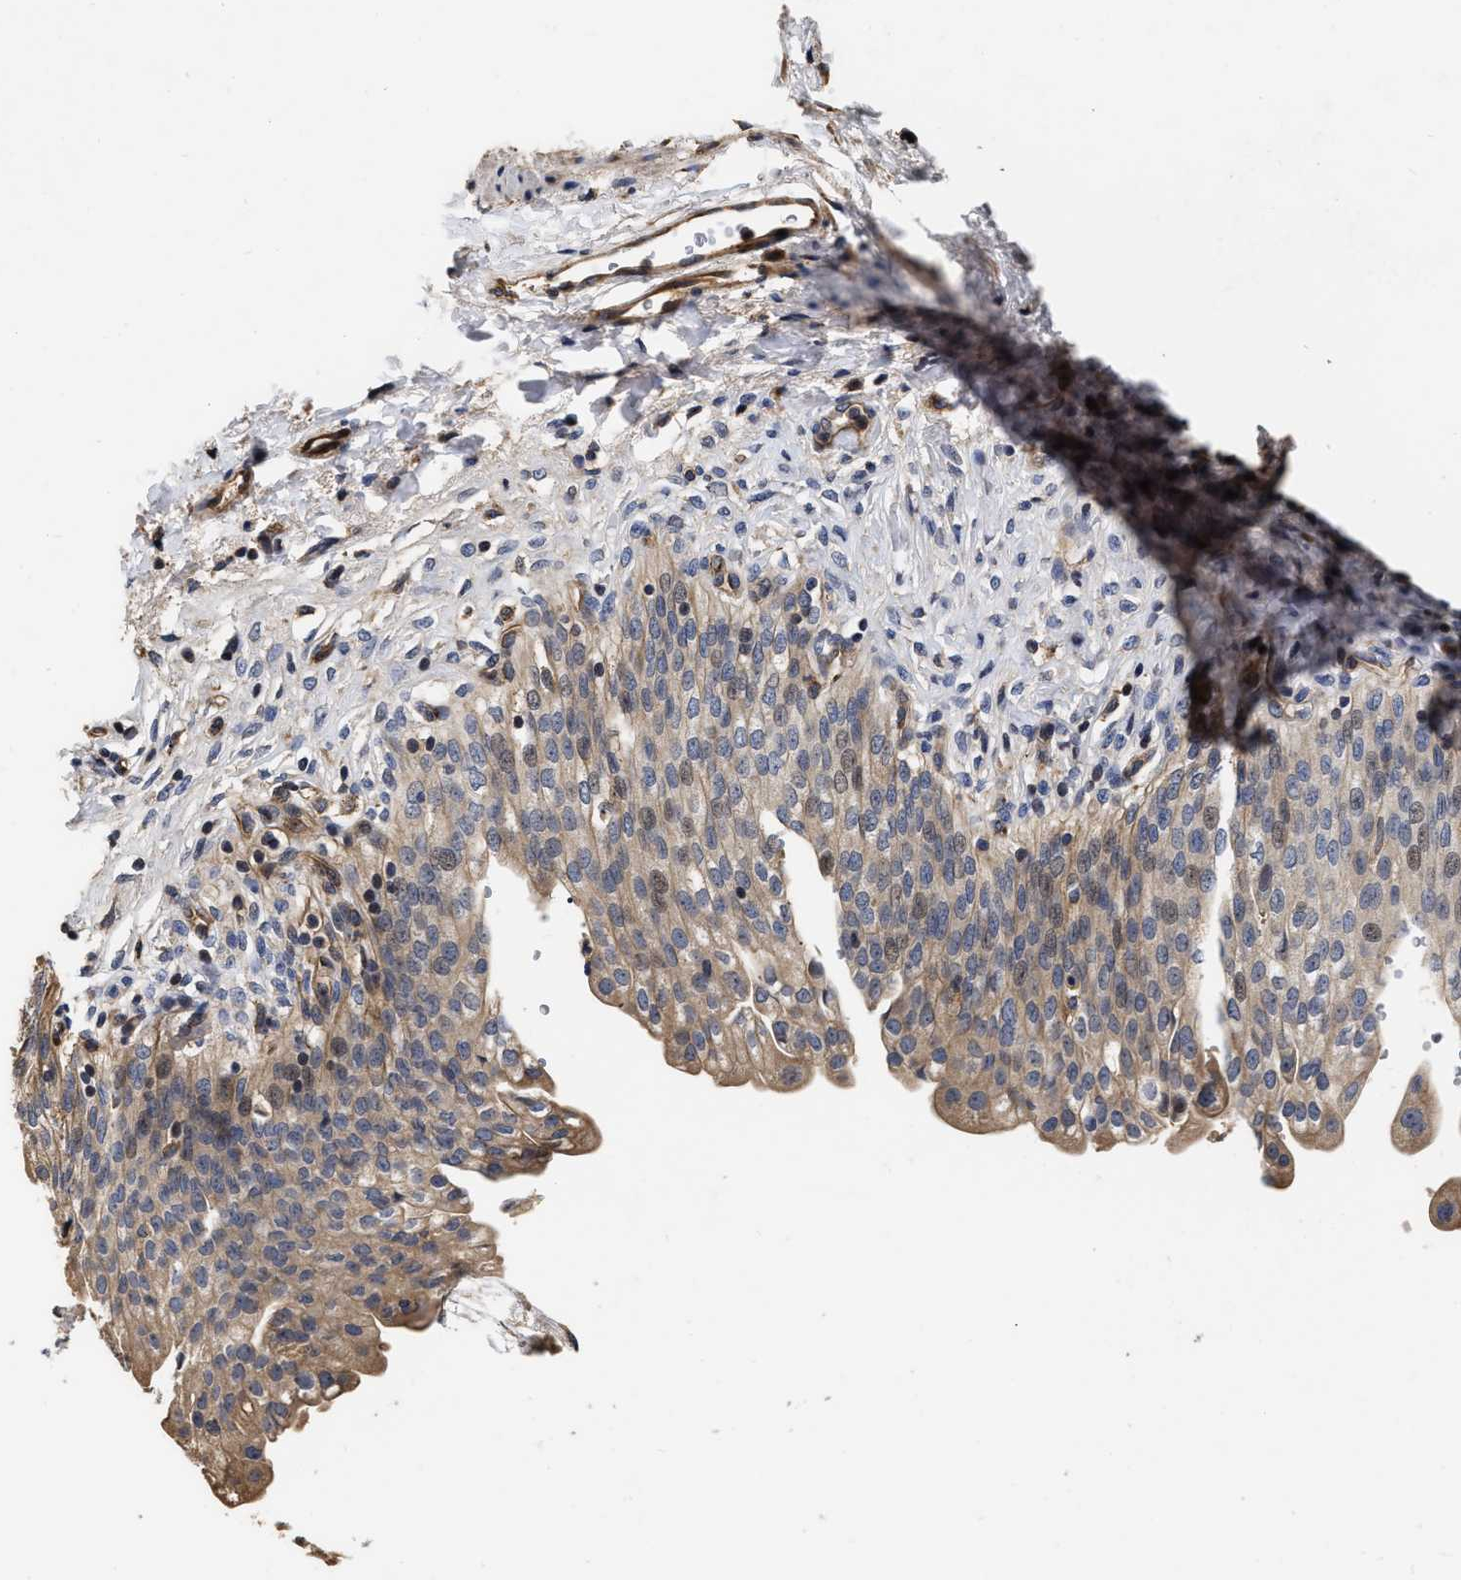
{"staining": {"intensity": "moderate", "quantity": ">75%", "location": "cytoplasmic/membranous,nuclear"}, "tissue": "urinary bladder", "cell_type": "Urothelial cells", "image_type": "normal", "snomed": [{"axis": "morphology", "description": "Urothelial carcinoma, High grade"}, {"axis": "topography", "description": "Urinary bladder"}], "caption": "This photomicrograph demonstrates normal urinary bladder stained with IHC to label a protein in brown. The cytoplasmic/membranous,nuclear of urothelial cells show moderate positivity for the protein. Nuclei are counter-stained blue.", "gene": "ABCG8", "patient": {"sex": "male", "age": 46}}